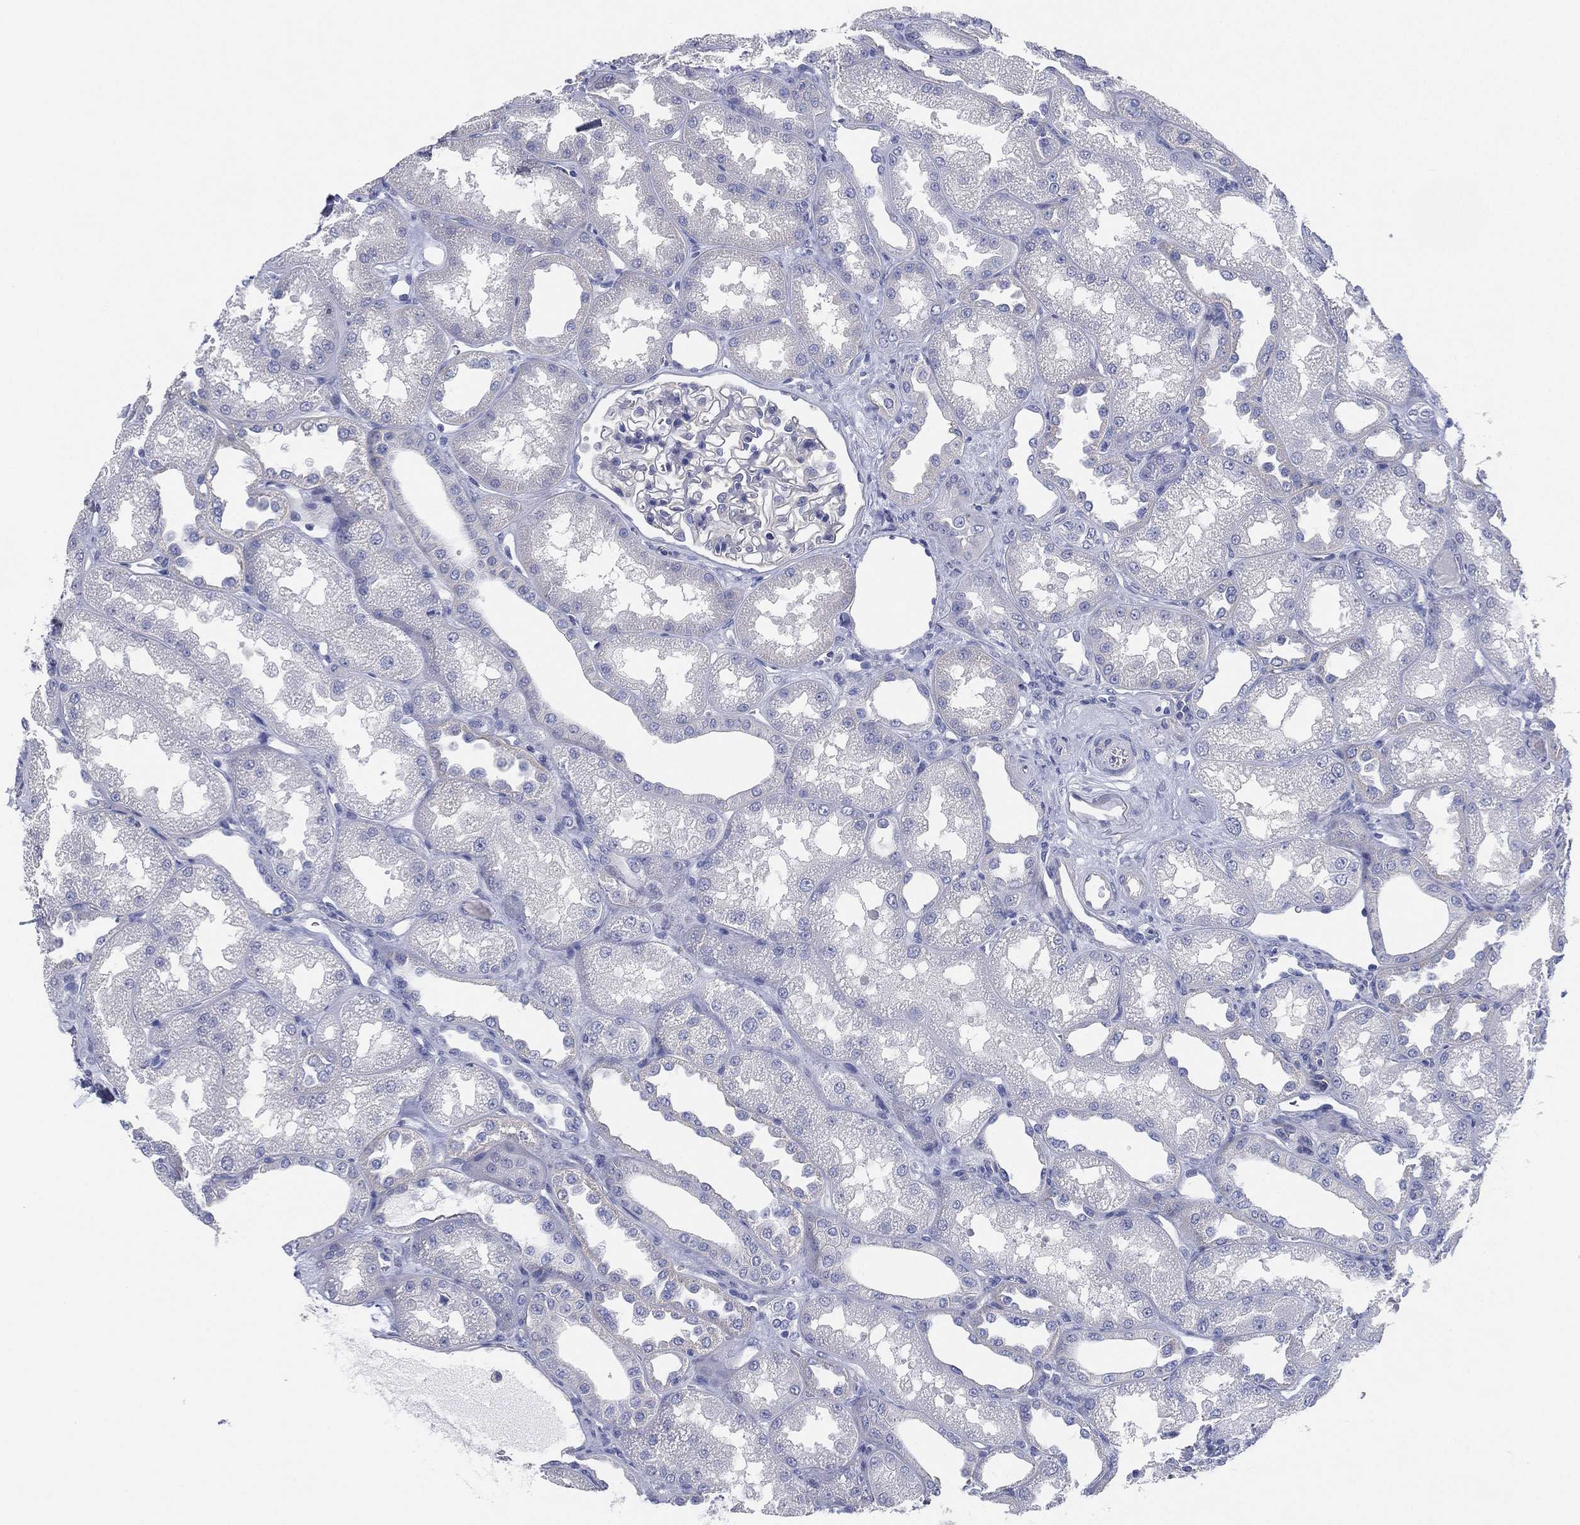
{"staining": {"intensity": "negative", "quantity": "none", "location": "none"}, "tissue": "kidney", "cell_type": "Cells in glomeruli", "image_type": "normal", "snomed": [{"axis": "morphology", "description": "Normal tissue, NOS"}, {"axis": "topography", "description": "Kidney"}], "caption": "Cells in glomeruli show no significant protein expression in unremarkable kidney.", "gene": "CCDC70", "patient": {"sex": "male", "age": 61}}